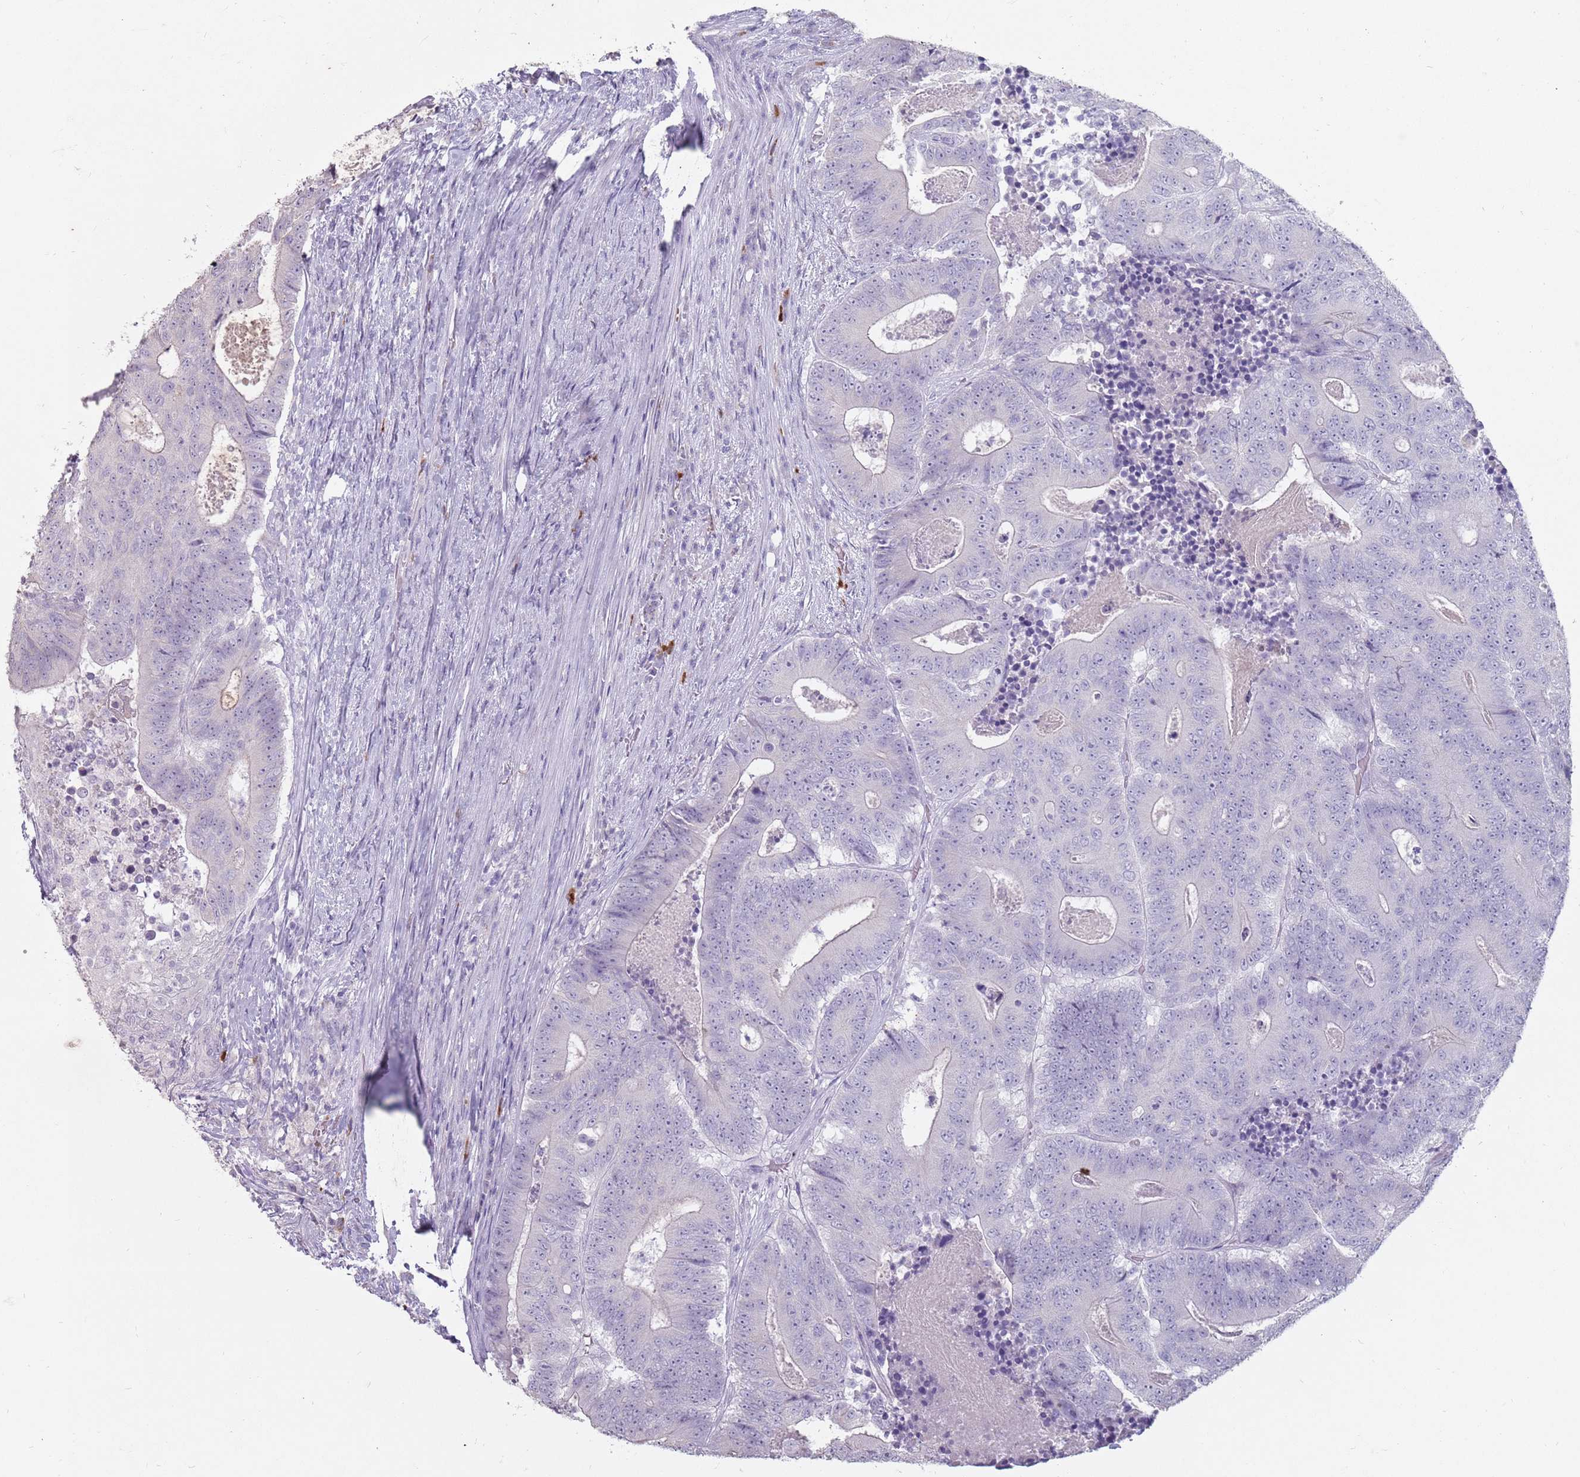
{"staining": {"intensity": "negative", "quantity": "none", "location": "none"}, "tissue": "colorectal cancer", "cell_type": "Tumor cells", "image_type": "cancer", "snomed": [{"axis": "morphology", "description": "Adenocarcinoma, NOS"}, {"axis": "topography", "description": "Colon"}], "caption": "Tumor cells are negative for brown protein staining in colorectal adenocarcinoma.", "gene": "STYK1", "patient": {"sex": "male", "age": 83}}